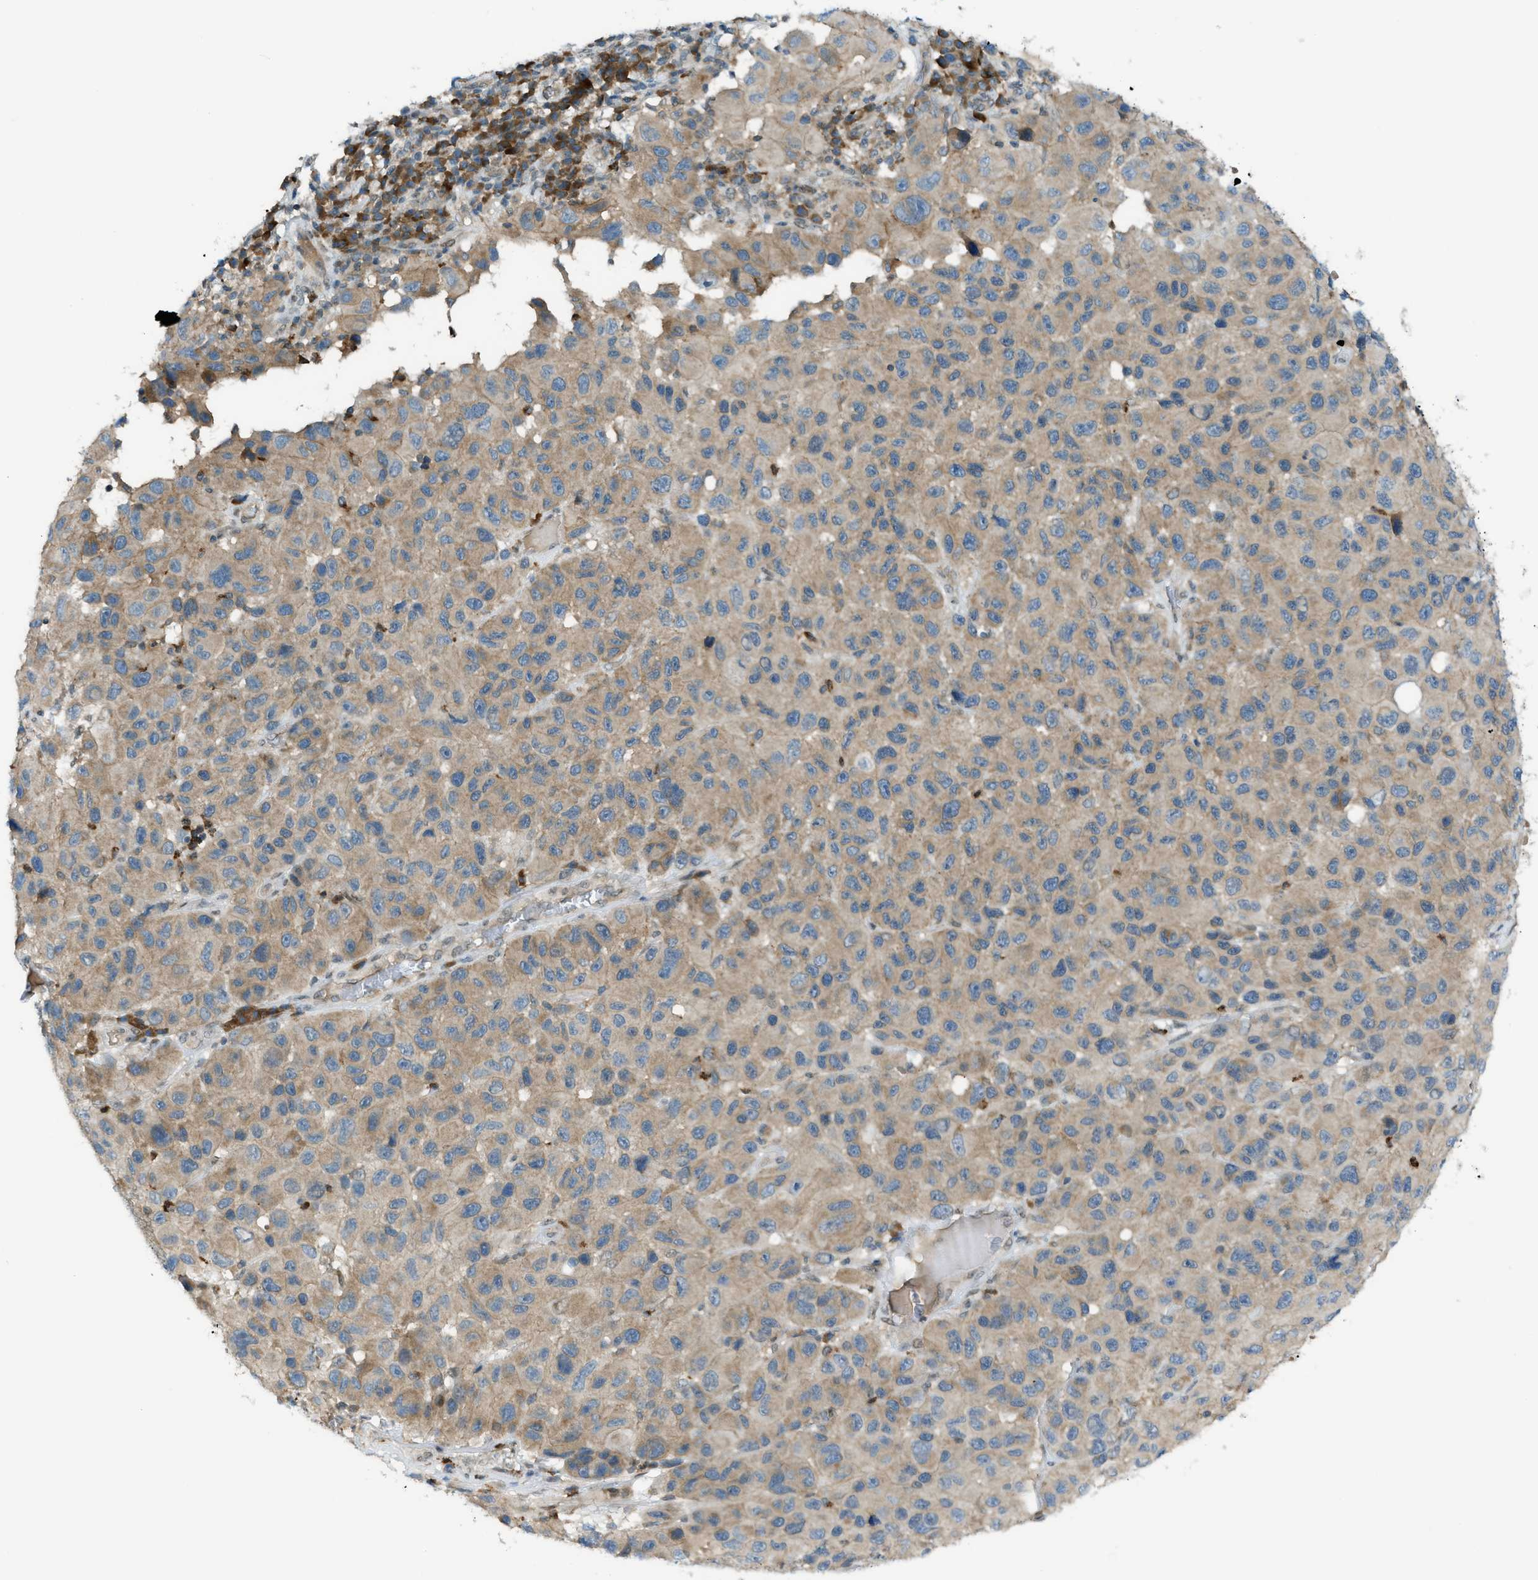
{"staining": {"intensity": "moderate", "quantity": "25%-75%", "location": "cytoplasmic/membranous"}, "tissue": "melanoma", "cell_type": "Tumor cells", "image_type": "cancer", "snomed": [{"axis": "morphology", "description": "Malignant melanoma, NOS"}, {"axis": "topography", "description": "Skin"}], "caption": "This histopathology image reveals immunohistochemistry staining of melanoma, with medium moderate cytoplasmic/membranous staining in approximately 25%-75% of tumor cells.", "gene": "DYRK1A", "patient": {"sex": "male", "age": 53}}